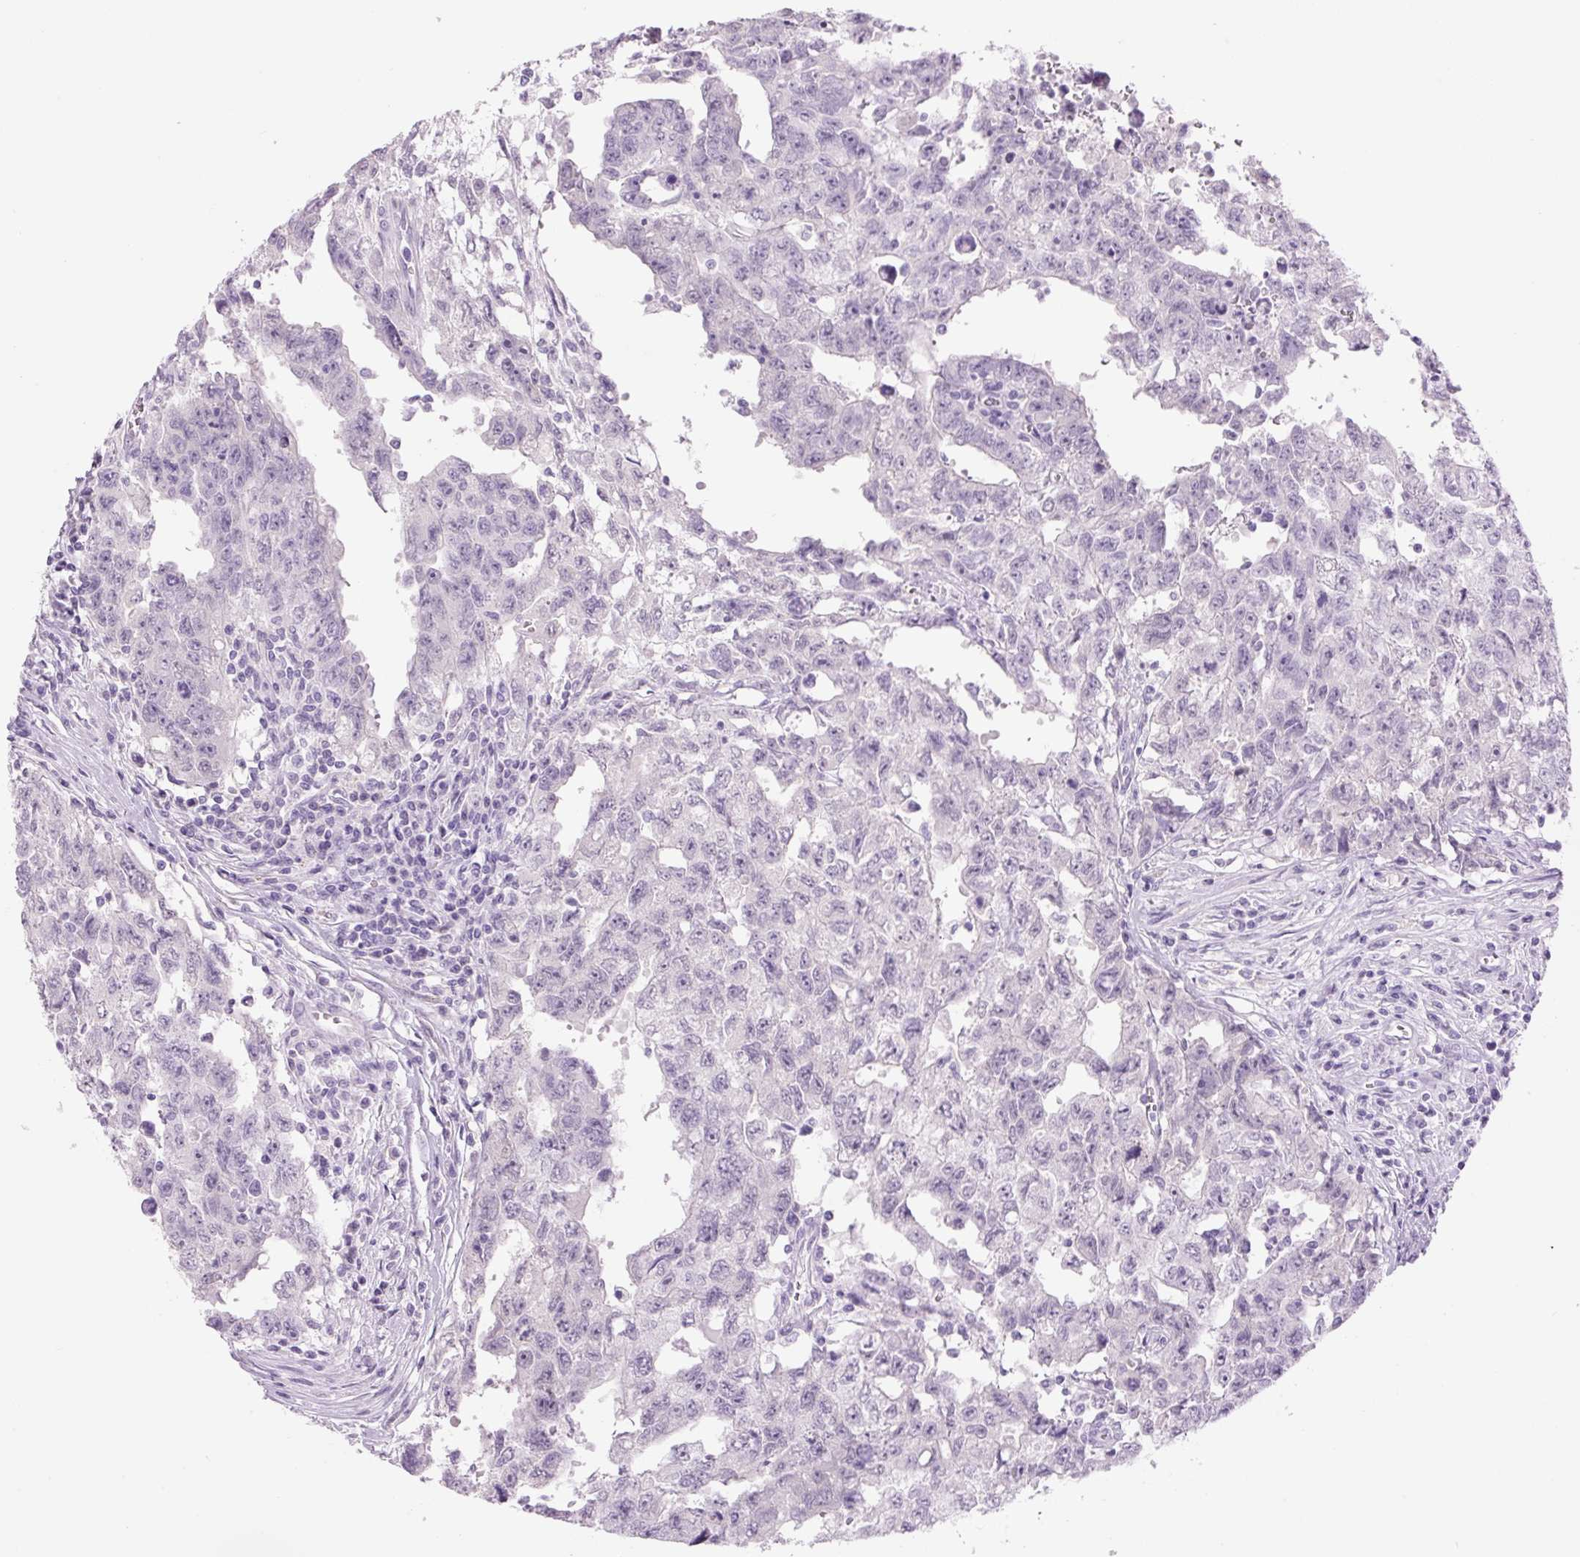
{"staining": {"intensity": "negative", "quantity": "none", "location": "none"}, "tissue": "testis cancer", "cell_type": "Tumor cells", "image_type": "cancer", "snomed": [{"axis": "morphology", "description": "Carcinoma, Embryonal, NOS"}, {"axis": "topography", "description": "Testis"}], "caption": "The IHC photomicrograph has no significant positivity in tumor cells of testis cancer (embryonal carcinoma) tissue.", "gene": "COL9A2", "patient": {"sex": "male", "age": 24}}